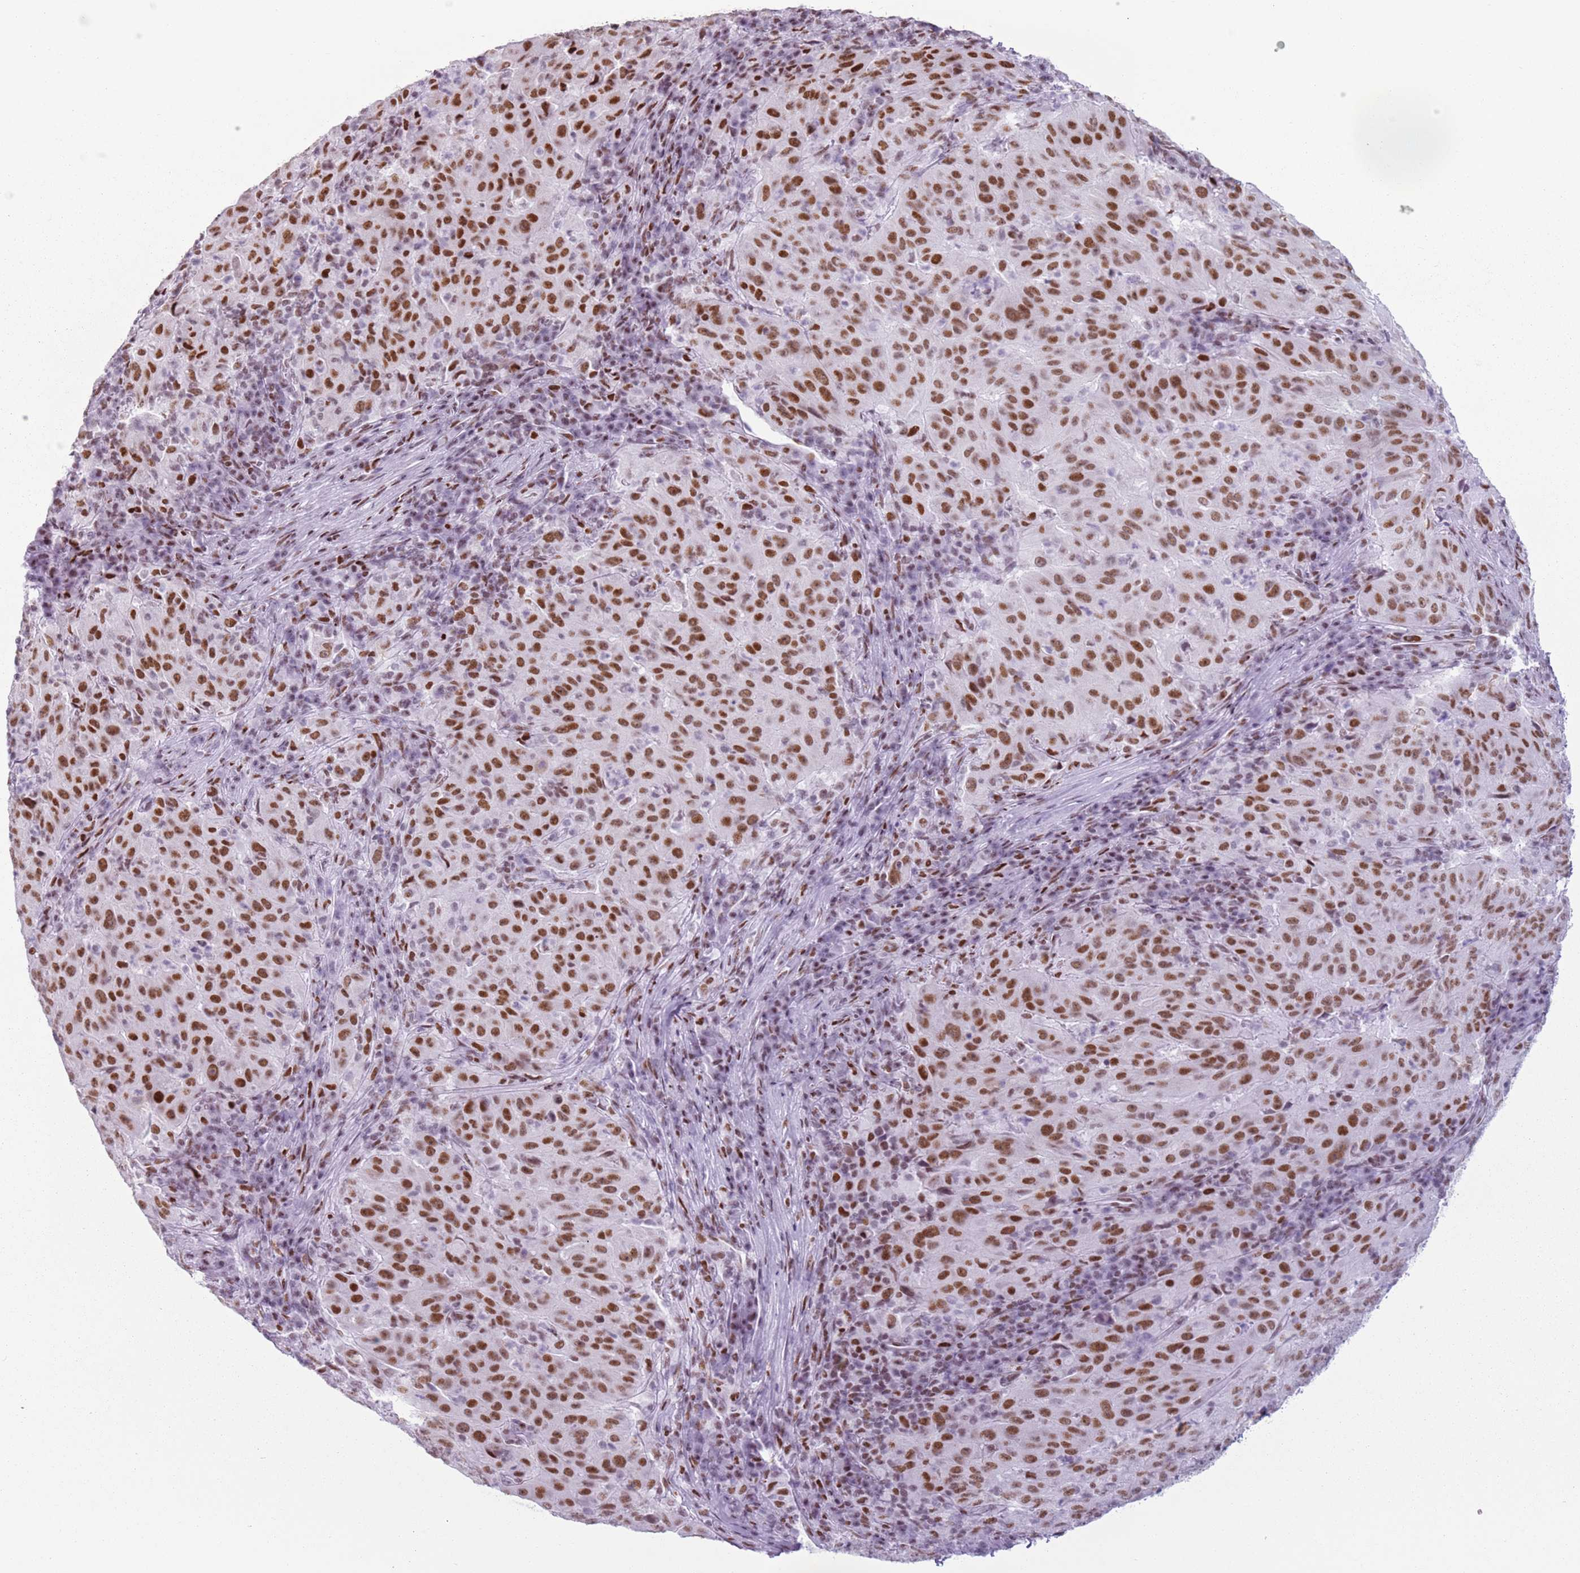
{"staining": {"intensity": "strong", "quantity": ">75%", "location": "nuclear"}, "tissue": "pancreatic cancer", "cell_type": "Tumor cells", "image_type": "cancer", "snomed": [{"axis": "morphology", "description": "Adenocarcinoma, NOS"}, {"axis": "topography", "description": "Pancreas"}], "caption": "Pancreatic adenocarcinoma stained for a protein (brown) displays strong nuclear positive expression in about >75% of tumor cells.", "gene": "FAM104B", "patient": {"sex": "male", "age": 63}}